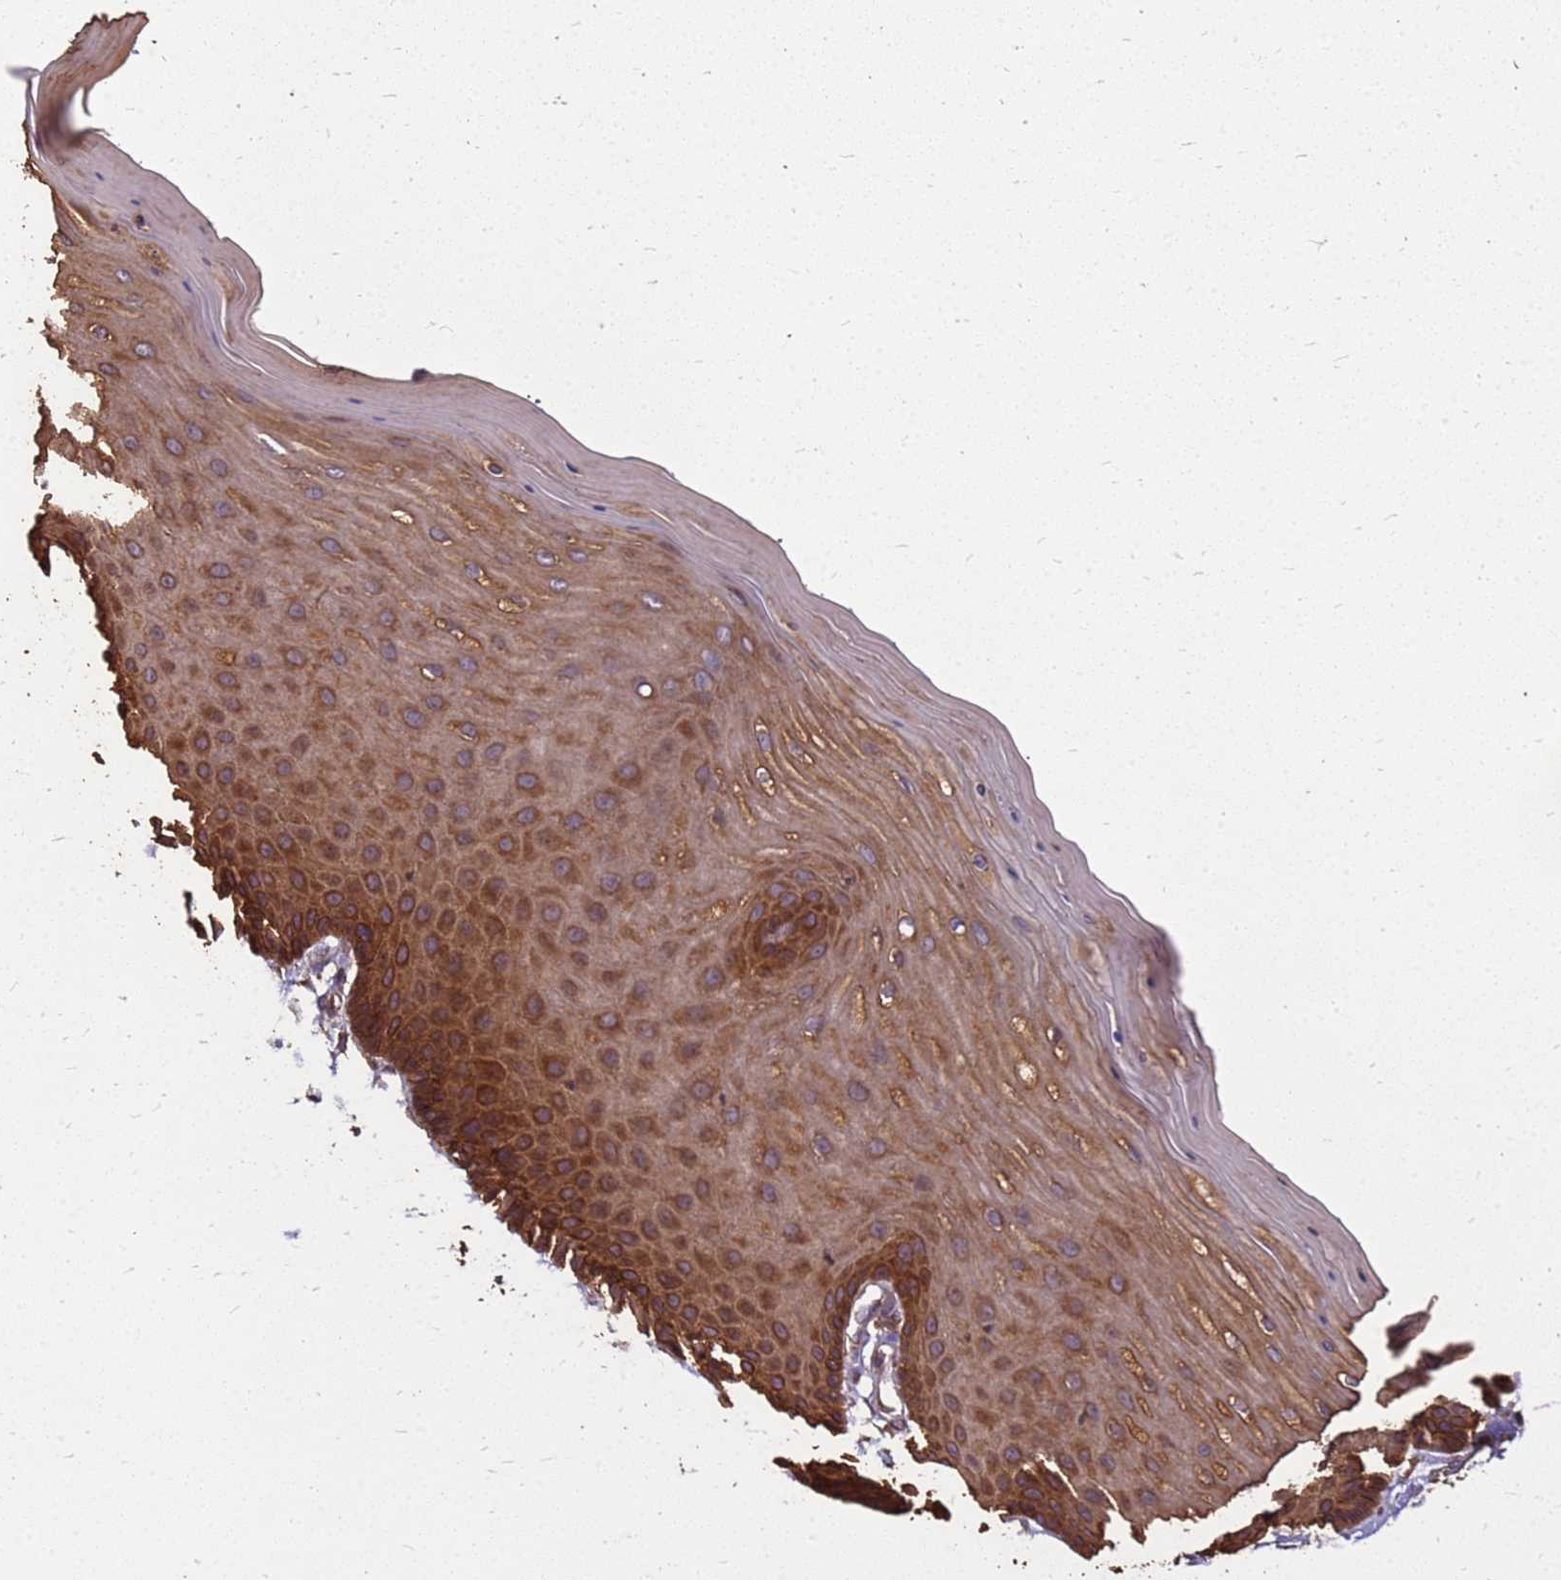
{"staining": {"intensity": "moderate", "quantity": "25%-75%", "location": "cytoplasmic/membranous"}, "tissue": "cervix", "cell_type": "Glandular cells", "image_type": "normal", "snomed": [{"axis": "morphology", "description": "Normal tissue, NOS"}, {"axis": "topography", "description": "Cervix"}], "caption": "Protein staining by IHC displays moderate cytoplasmic/membranous staining in about 25%-75% of glandular cells in normal cervix.", "gene": "ZNF618", "patient": {"sex": "female", "age": 55}}